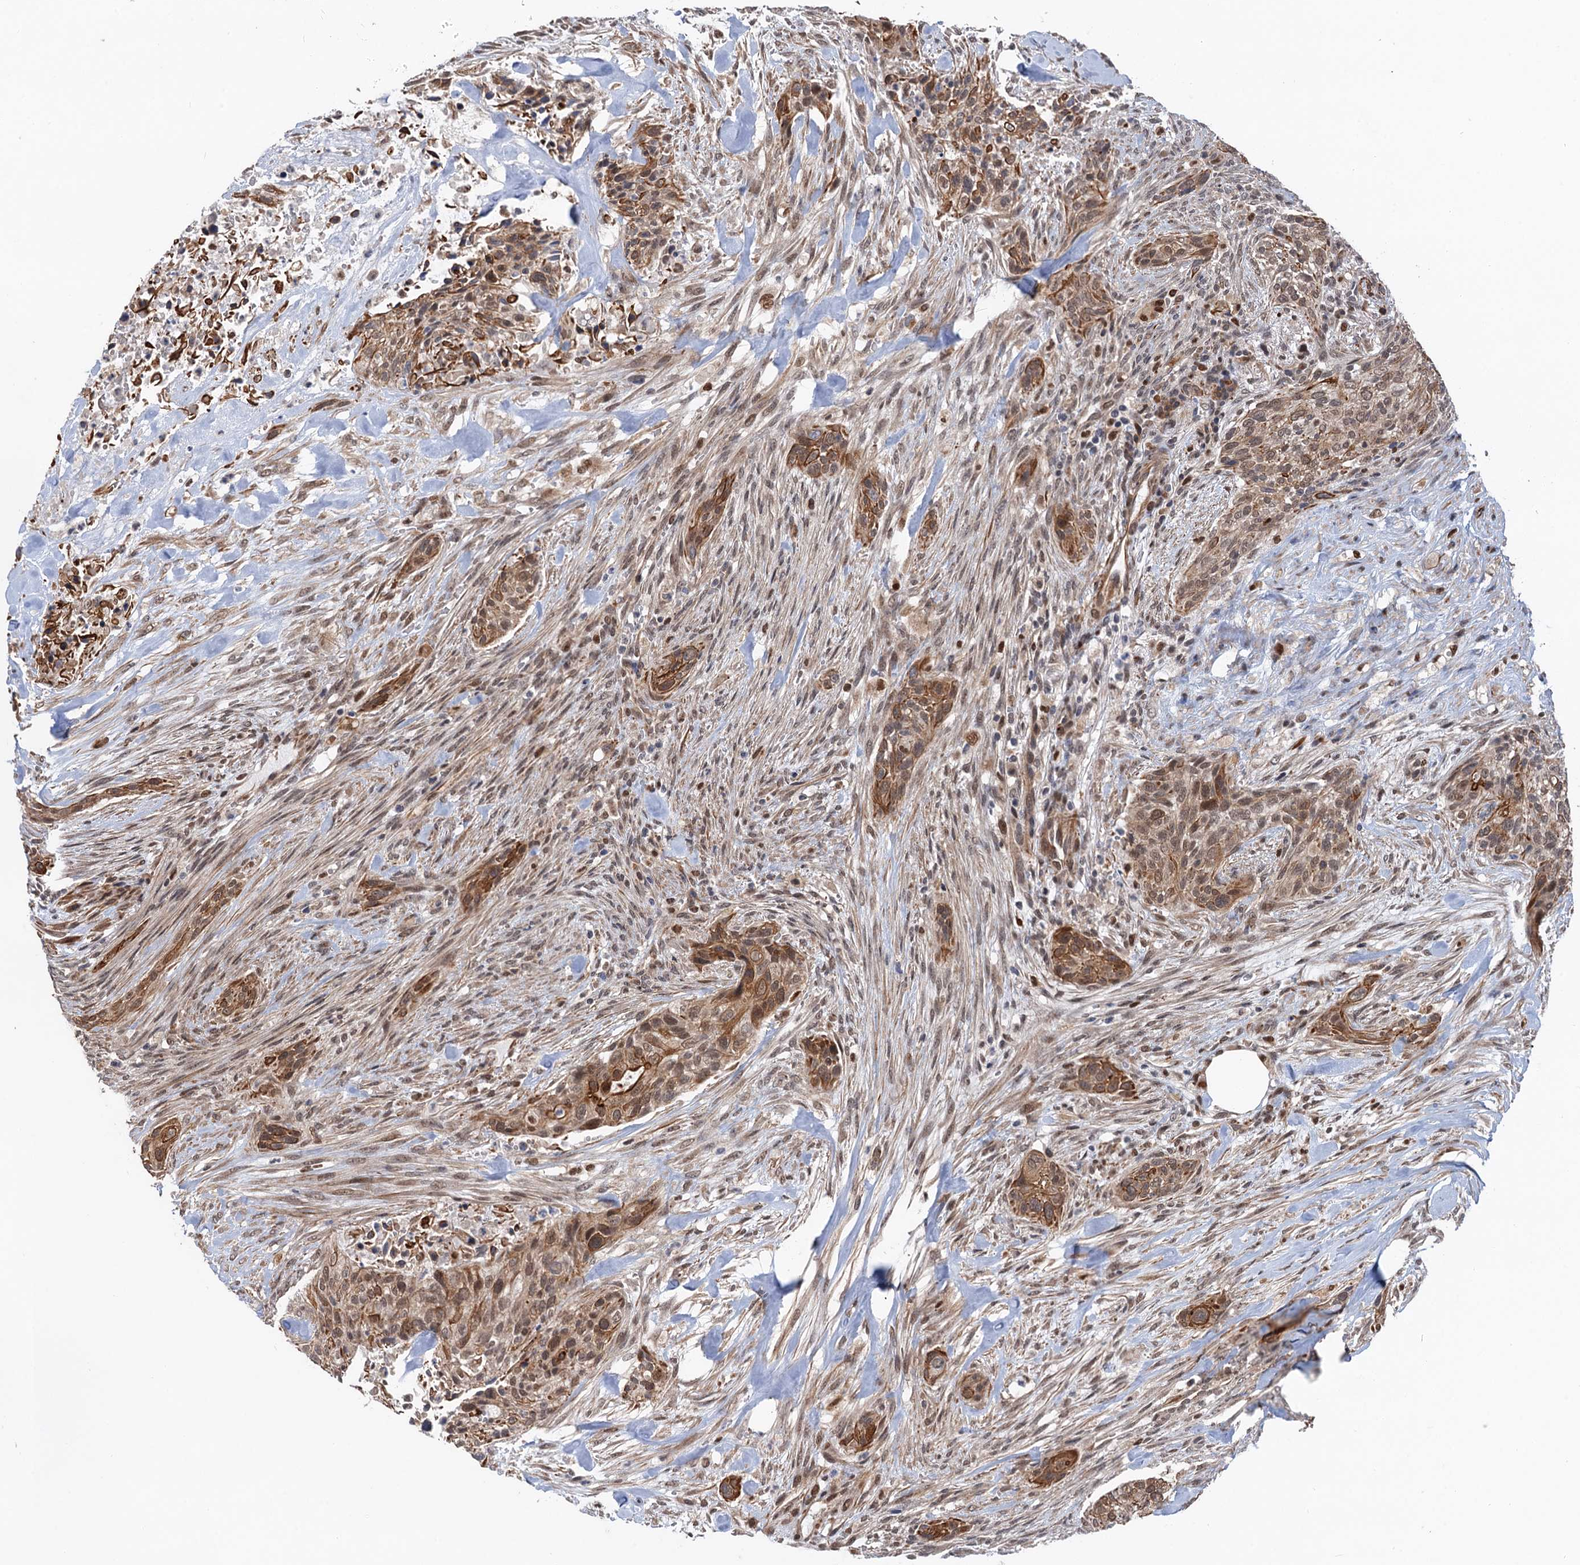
{"staining": {"intensity": "moderate", "quantity": ">75%", "location": "cytoplasmic/membranous"}, "tissue": "urothelial cancer", "cell_type": "Tumor cells", "image_type": "cancer", "snomed": [{"axis": "morphology", "description": "Urothelial carcinoma, High grade"}, {"axis": "topography", "description": "Urinary bladder"}], "caption": "Immunohistochemical staining of urothelial cancer demonstrates moderate cytoplasmic/membranous protein expression in about >75% of tumor cells.", "gene": "TTC31", "patient": {"sex": "male", "age": 35}}